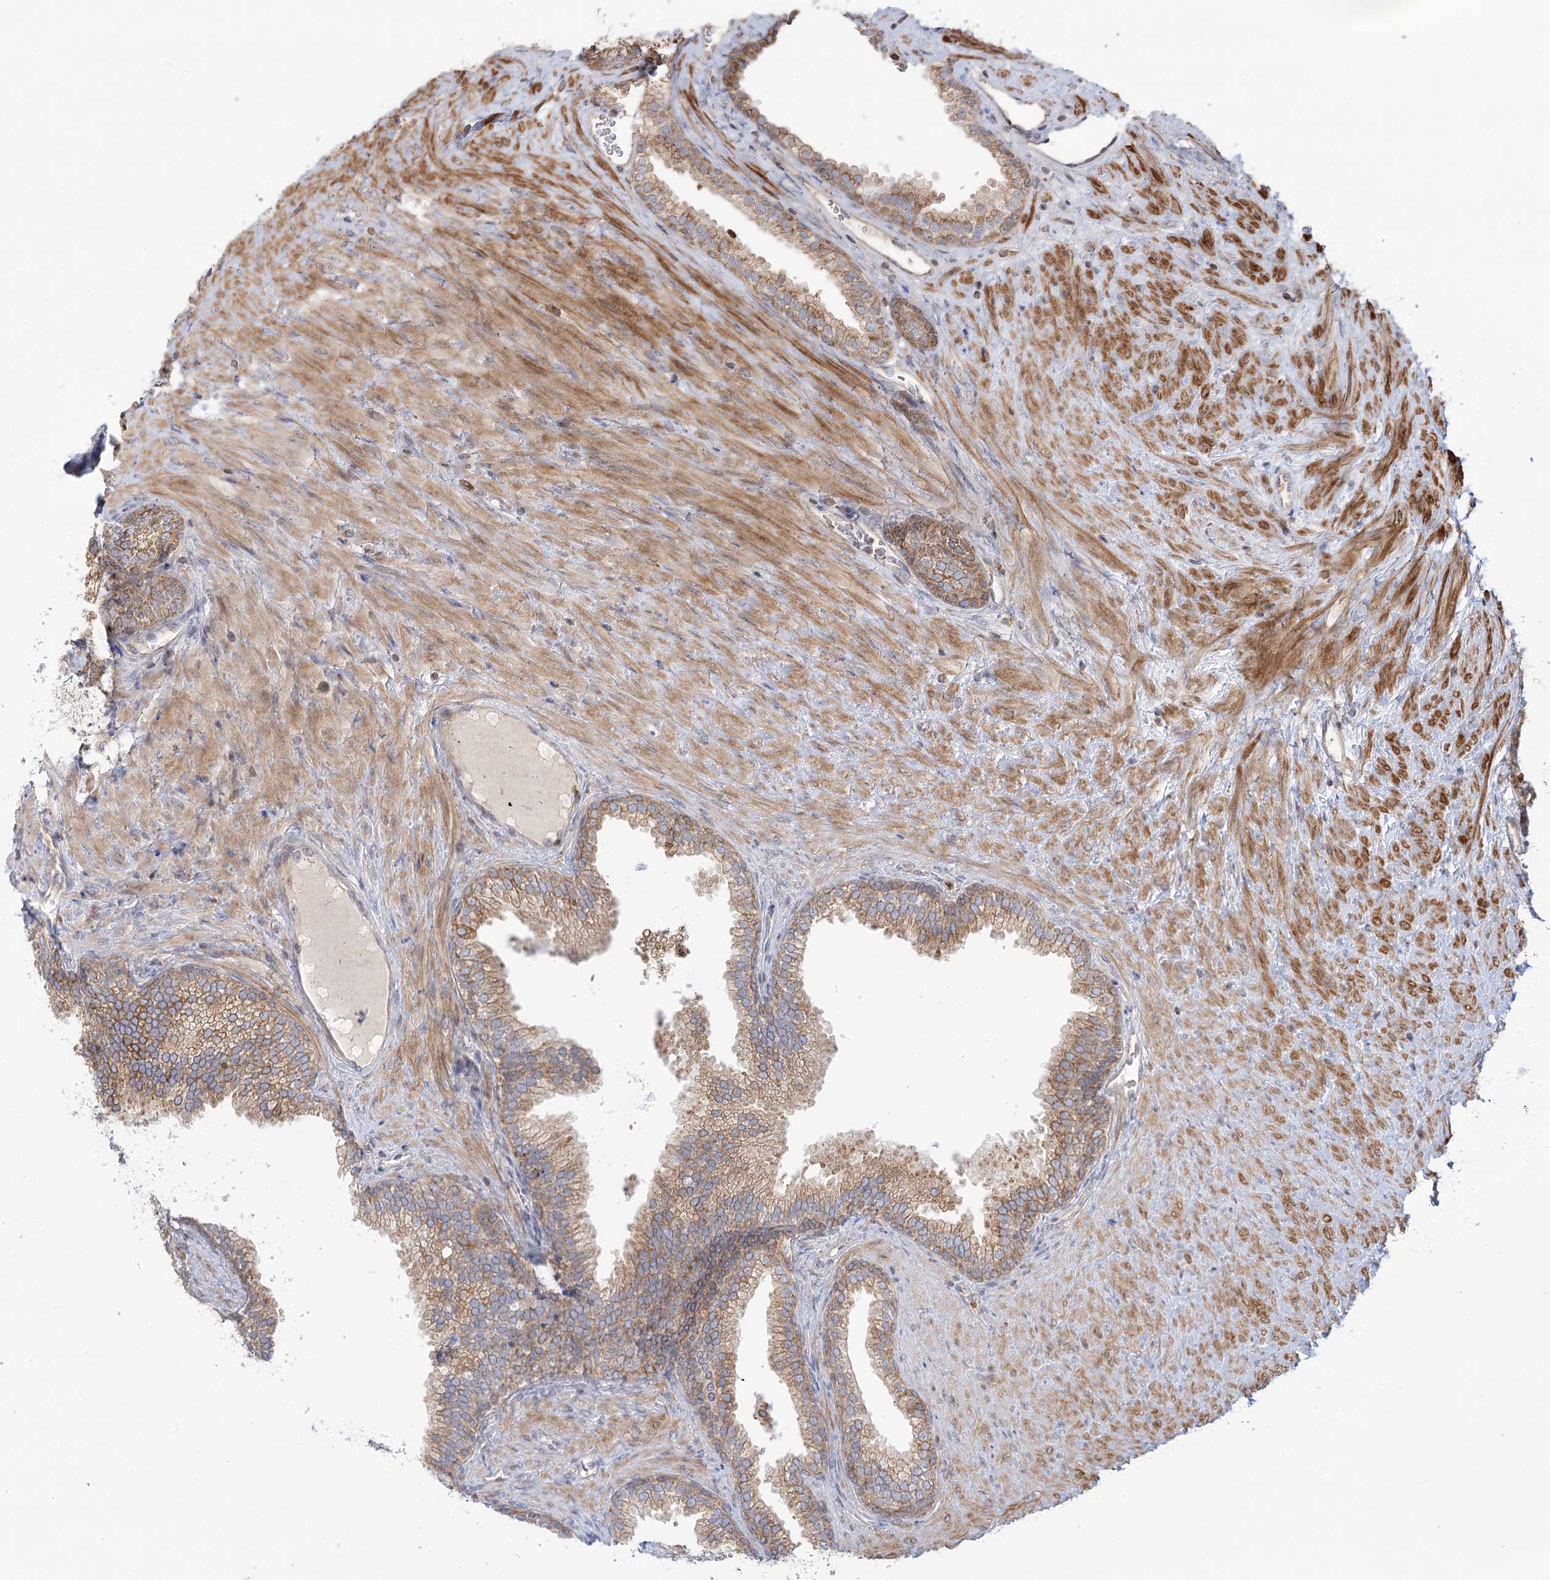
{"staining": {"intensity": "moderate", "quantity": "25%-75%", "location": "cytoplasmic/membranous"}, "tissue": "prostate", "cell_type": "Glandular cells", "image_type": "normal", "snomed": [{"axis": "morphology", "description": "Normal tissue, NOS"}, {"axis": "topography", "description": "Prostate"}], "caption": "Moderate cytoplasmic/membranous positivity is present in approximately 25%-75% of glandular cells in unremarkable prostate. Immunohistochemistry stains the protein of interest in brown and the nuclei are stained blue.", "gene": "MTMR3", "patient": {"sex": "male", "age": 76}}